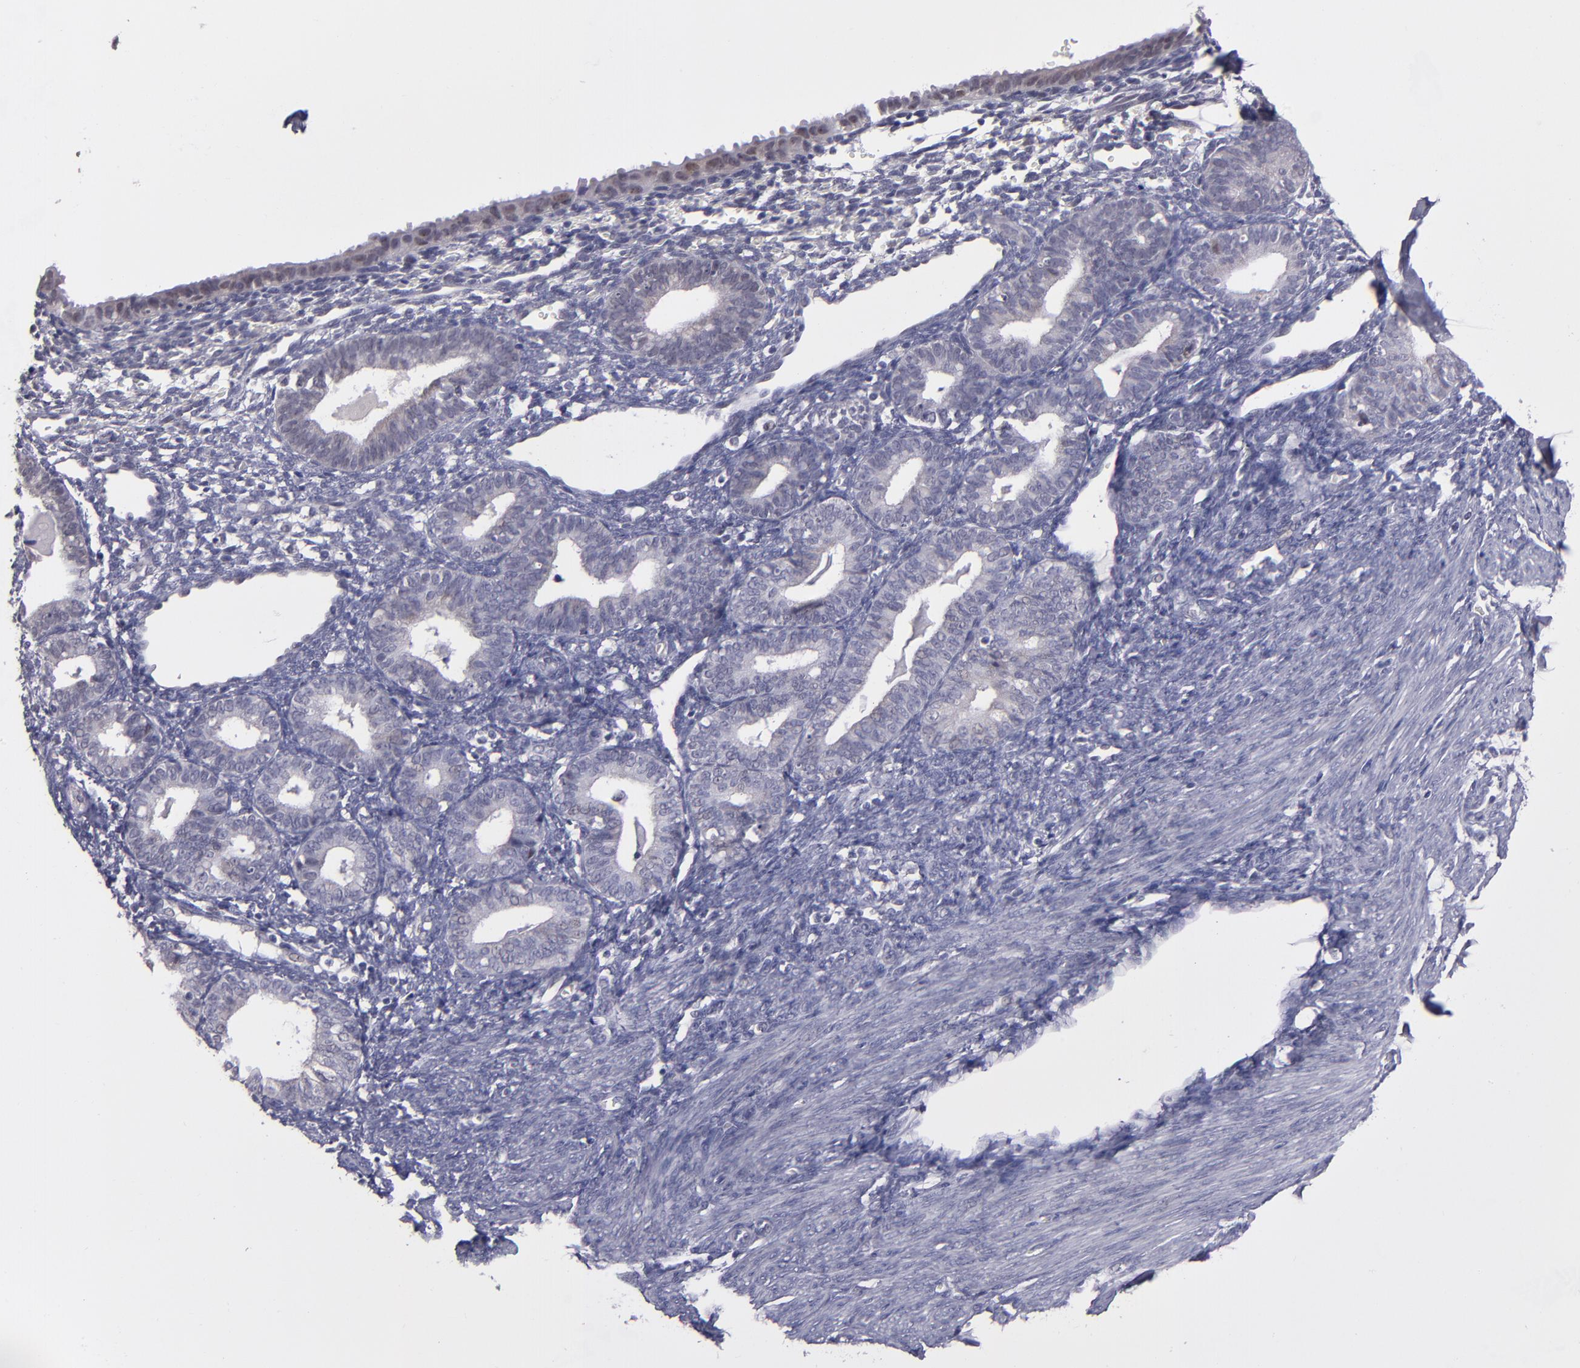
{"staining": {"intensity": "negative", "quantity": "none", "location": "none"}, "tissue": "endometrium", "cell_type": "Cells in endometrial stroma", "image_type": "normal", "snomed": [{"axis": "morphology", "description": "Normal tissue, NOS"}, {"axis": "topography", "description": "Endometrium"}], "caption": "Cells in endometrial stroma are negative for protein expression in unremarkable human endometrium. (DAB IHC with hematoxylin counter stain).", "gene": "OTUB2", "patient": {"sex": "female", "age": 61}}